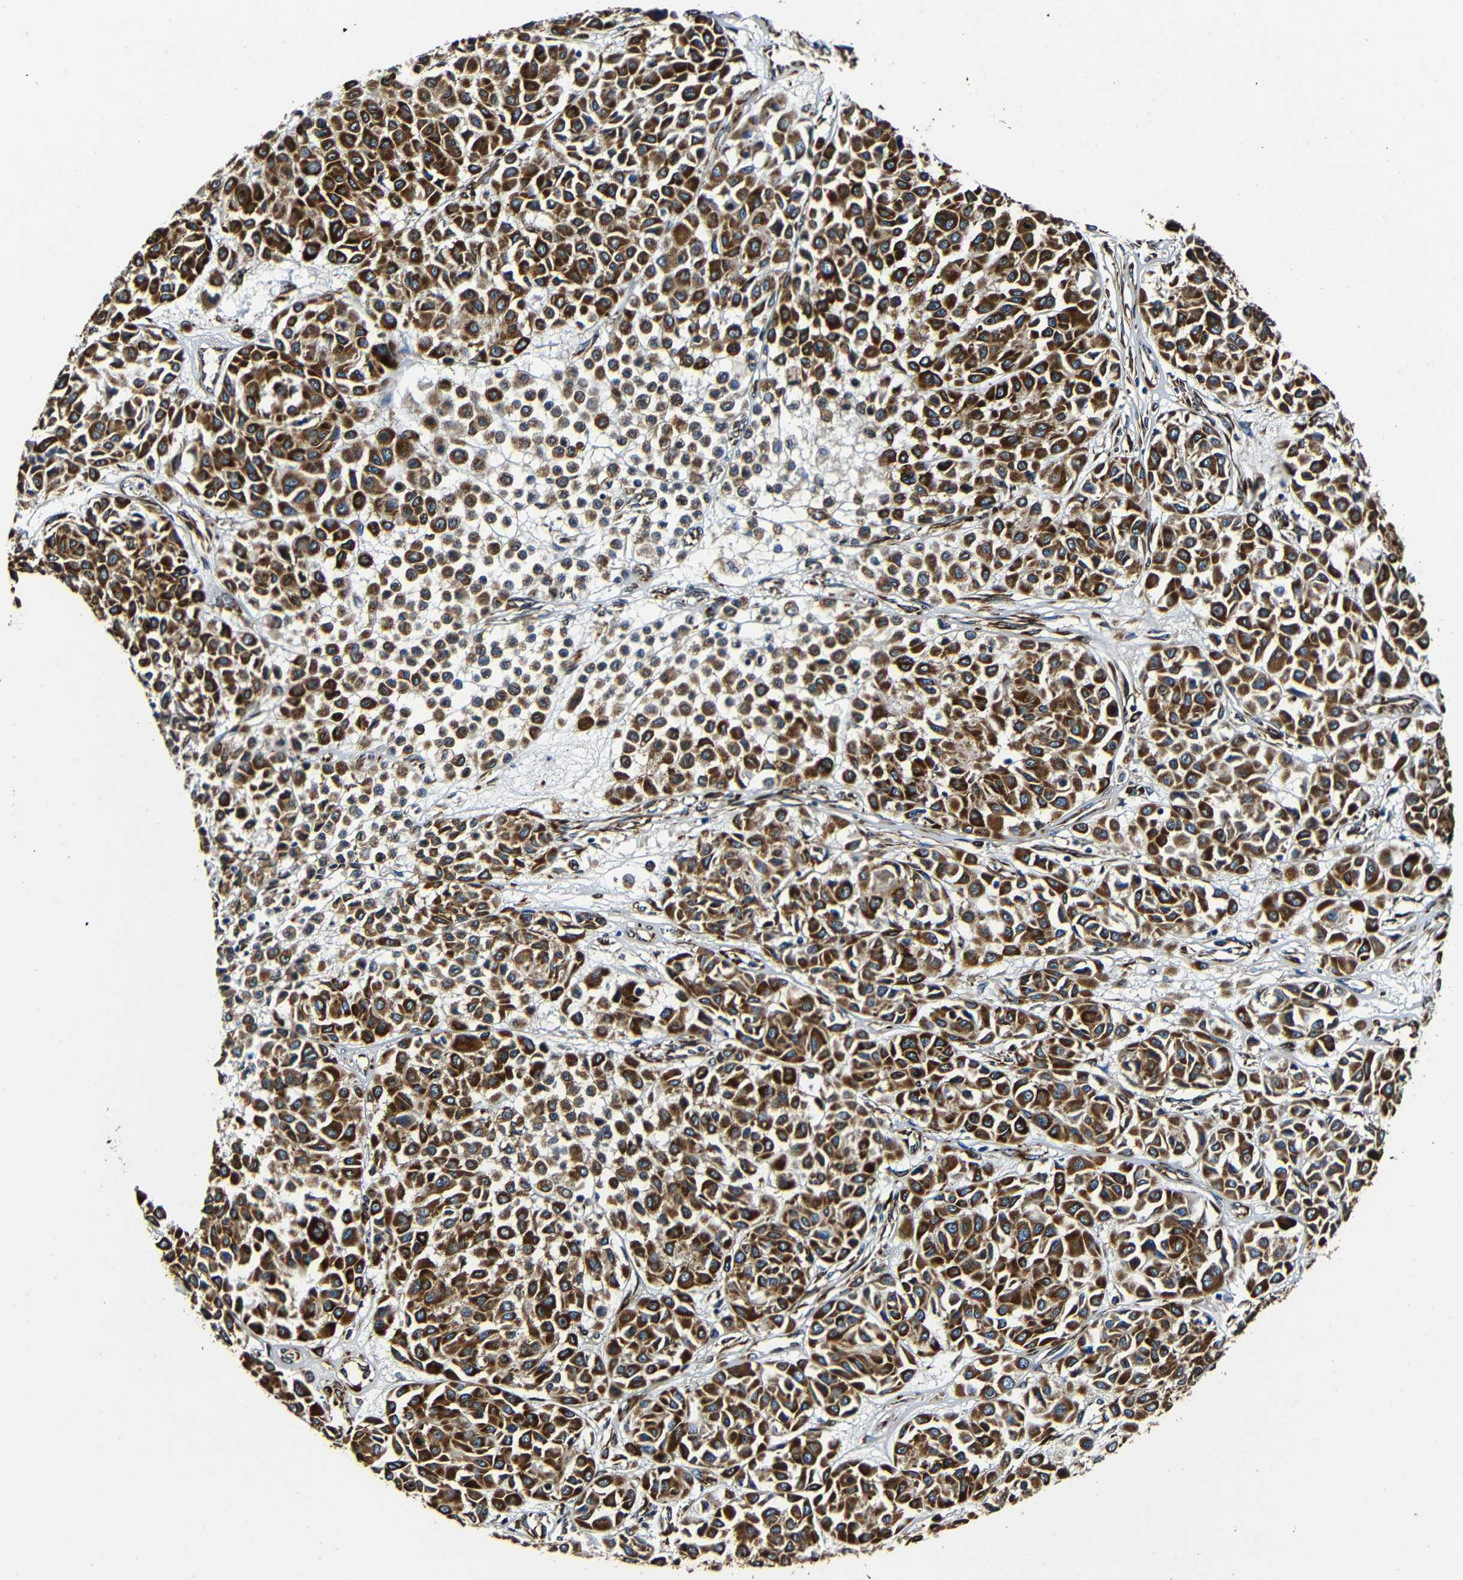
{"staining": {"intensity": "strong", "quantity": ">75%", "location": "cytoplasmic/membranous"}, "tissue": "melanoma", "cell_type": "Tumor cells", "image_type": "cancer", "snomed": [{"axis": "morphology", "description": "Malignant melanoma, Metastatic site"}, {"axis": "topography", "description": "Soft tissue"}], "caption": "This image displays immunohistochemistry (IHC) staining of human melanoma, with high strong cytoplasmic/membranous positivity in approximately >75% of tumor cells.", "gene": "RRBP1", "patient": {"sex": "male", "age": 41}}